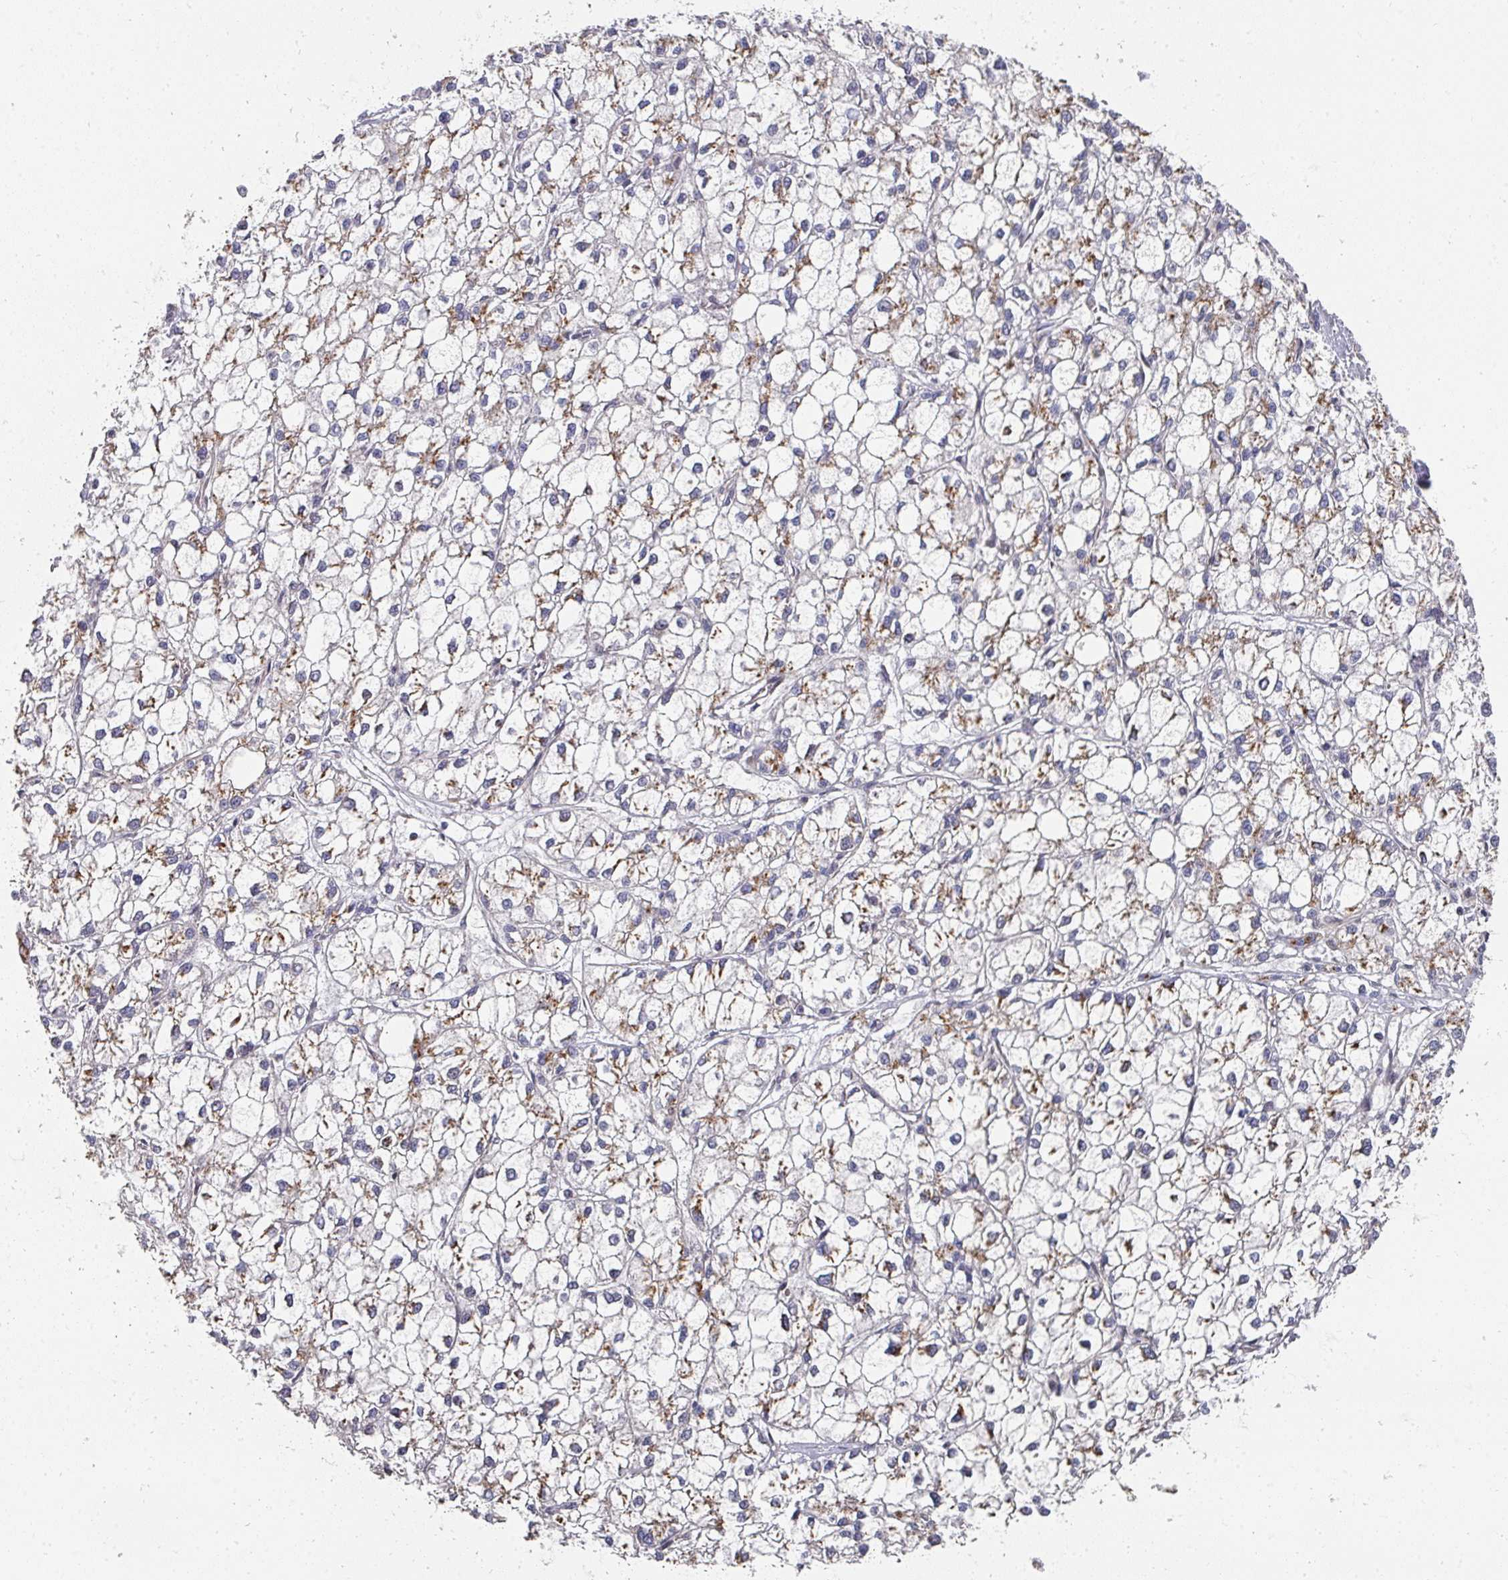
{"staining": {"intensity": "moderate", "quantity": "25%-75%", "location": "cytoplasmic/membranous"}, "tissue": "liver cancer", "cell_type": "Tumor cells", "image_type": "cancer", "snomed": [{"axis": "morphology", "description": "Carcinoma, Hepatocellular, NOS"}, {"axis": "topography", "description": "Liver"}], "caption": "Immunohistochemistry (IHC) (DAB (3,3'-diaminobenzidine)) staining of liver cancer (hepatocellular carcinoma) reveals moderate cytoplasmic/membranous protein staining in approximately 25%-75% of tumor cells. (DAB (3,3'-diaminobenzidine) IHC with brightfield microscopy, high magnification).", "gene": "C18orf25", "patient": {"sex": "female", "age": 43}}